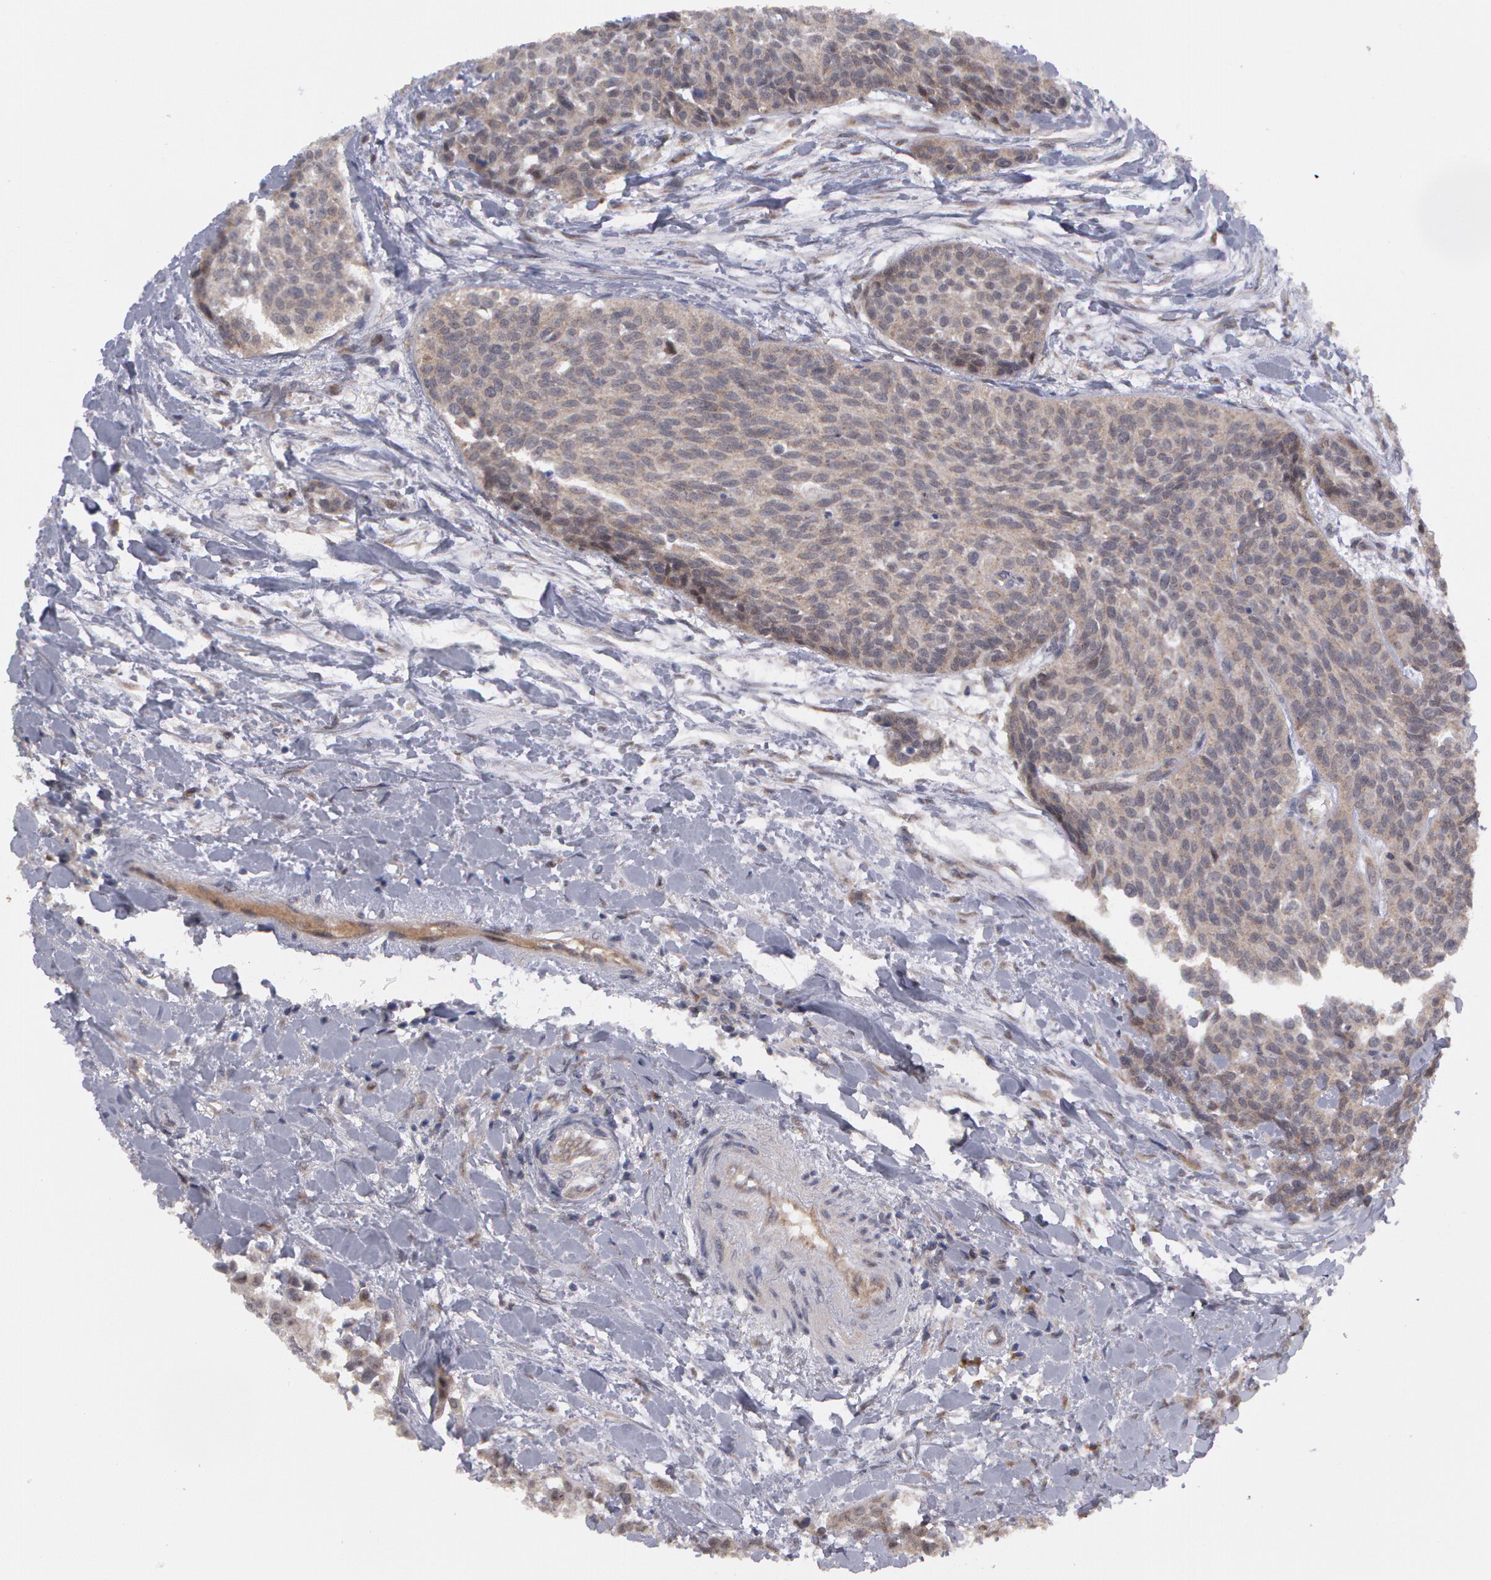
{"staining": {"intensity": "negative", "quantity": "none", "location": "none"}, "tissue": "urothelial cancer", "cell_type": "Tumor cells", "image_type": "cancer", "snomed": [{"axis": "morphology", "description": "Urothelial carcinoma, High grade"}, {"axis": "topography", "description": "Urinary bladder"}], "caption": "Tumor cells are negative for brown protein staining in urothelial carcinoma (high-grade). (Brightfield microscopy of DAB IHC at high magnification).", "gene": "STX5", "patient": {"sex": "male", "age": 56}}